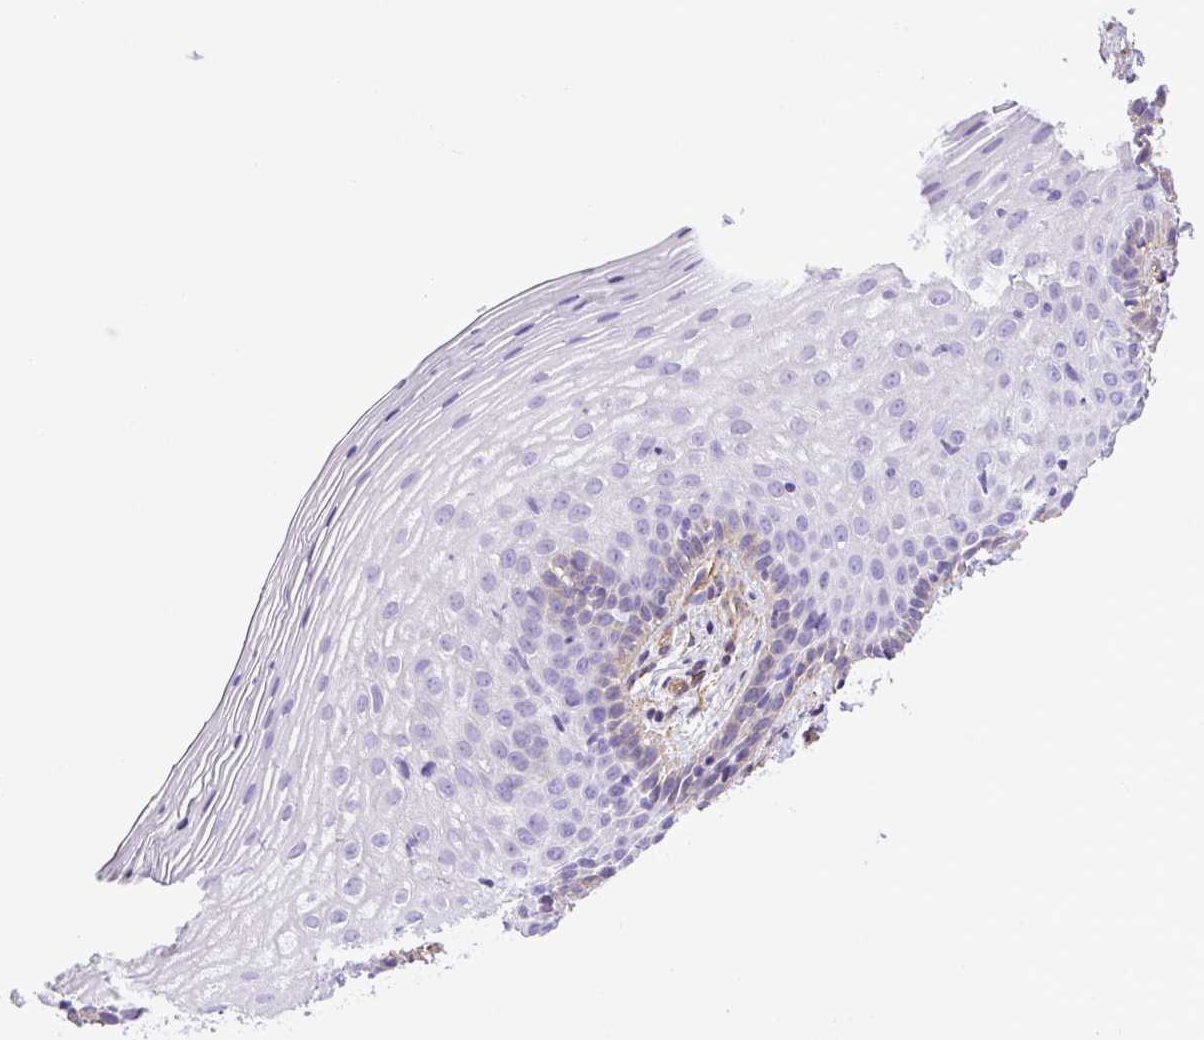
{"staining": {"intensity": "negative", "quantity": "none", "location": "none"}, "tissue": "vagina", "cell_type": "Squamous epithelial cells", "image_type": "normal", "snomed": [{"axis": "morphology", "description": "Normal tissue, NOS"}, {"axis": "topography", "description": "Vagina"}], "caption": "An immunohistochemistry photomicrograph of normal vagina is shown. There is no staining in squamous epithelial cells of vagina. (Stains: DAB immunohistochemistry with hematoxylin counter stain, Microscopy: brightfield microscopy at high magnification).", "gene": "SHCBP1L", "patient": {"sex": "female", "age": 45}}